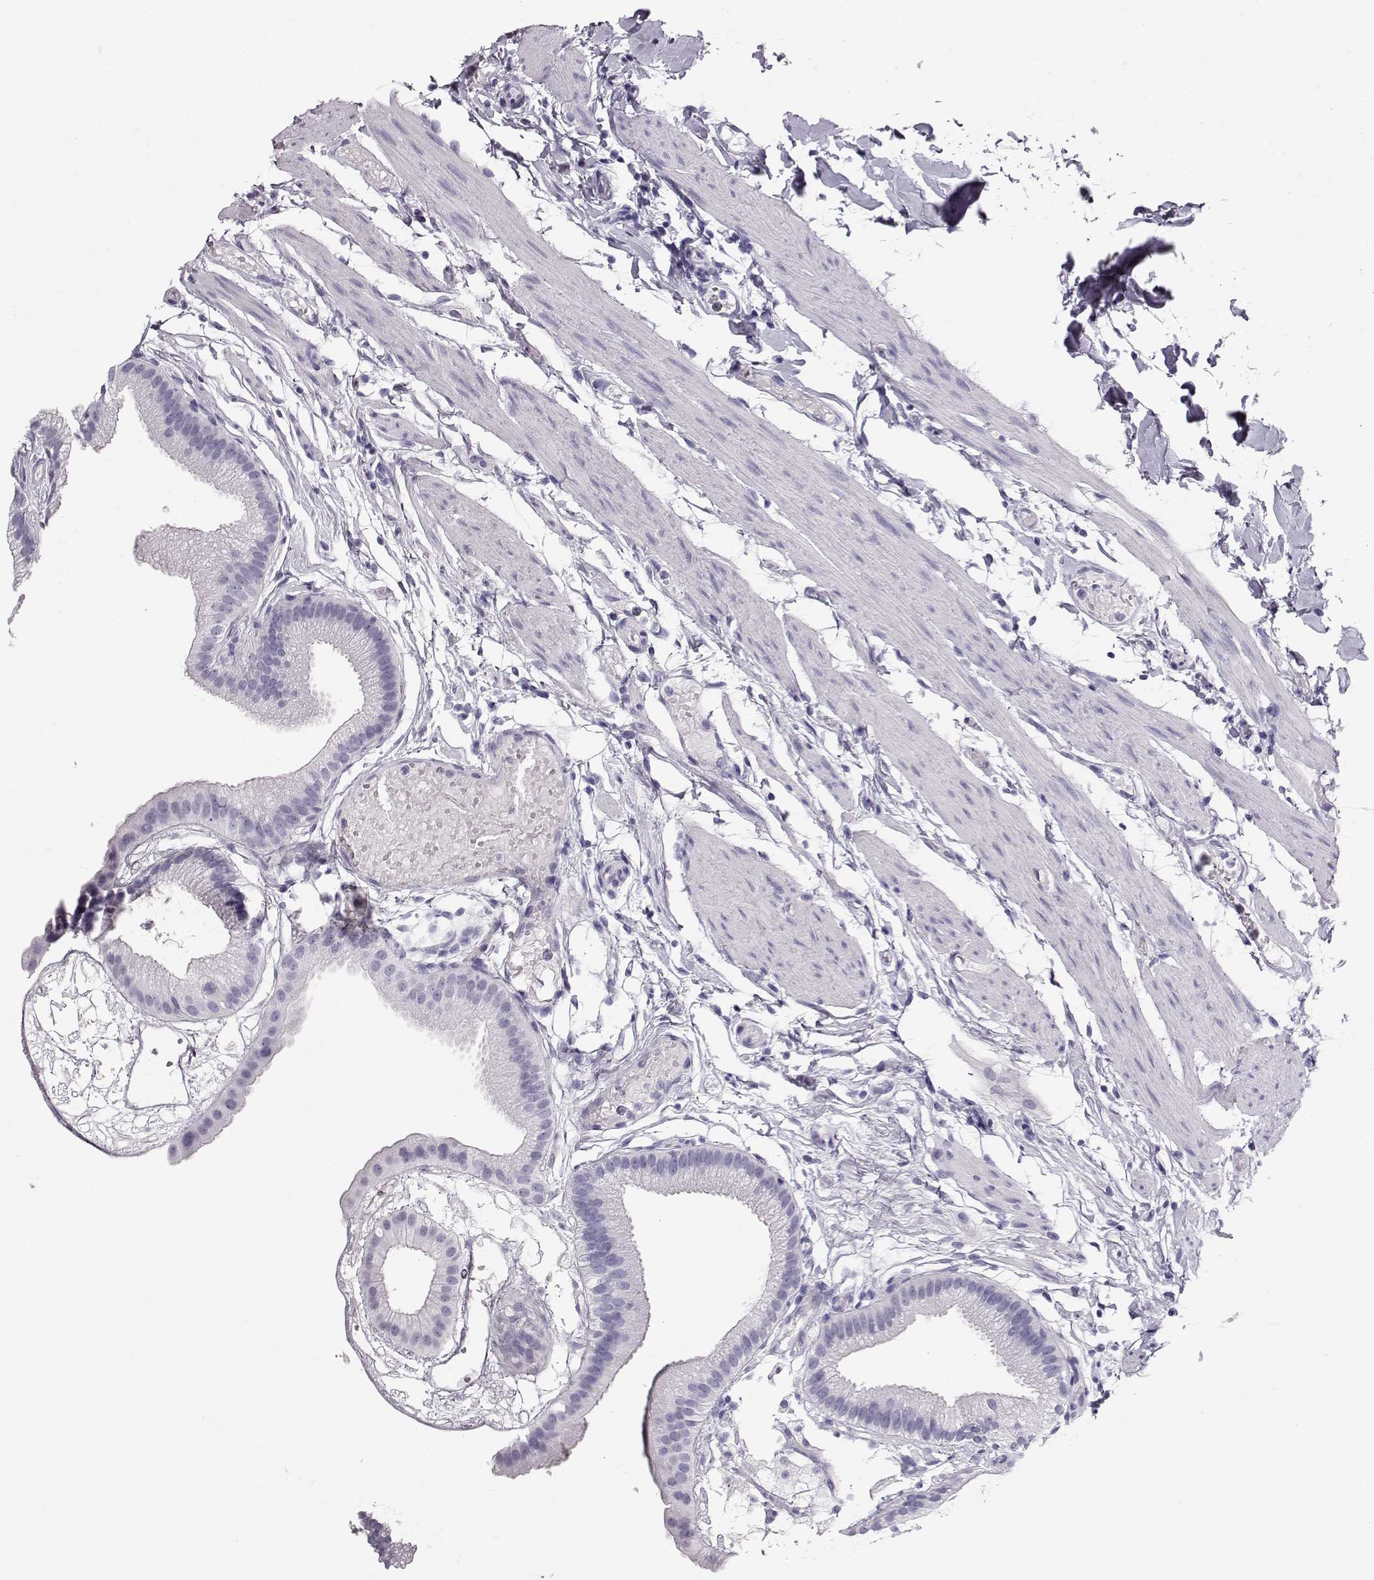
{"staining": {"intensity": "negative", "quantity": "none", "location": "none"}, "tissue": "gallbladder", "cell_type": "Glandular cells", "image_type": "normal", "snomed": [{"axis": "morphology", "description": "Normal tissue, NOS"}, {"axis": "topography", "description": "Gallbladder"}], "caption": "Gallbladder was stained to show a protein in brown. There is no significant positivity in glandular cells. (Stains: DAB (3,3'-diaminobenzidine) immunohistochemistry with hematoxylin counter stain, Microscopy: brightfield microscopy at high magnification).", "gene": "RD3", "patient": {"sex": "female", "age": 45}}